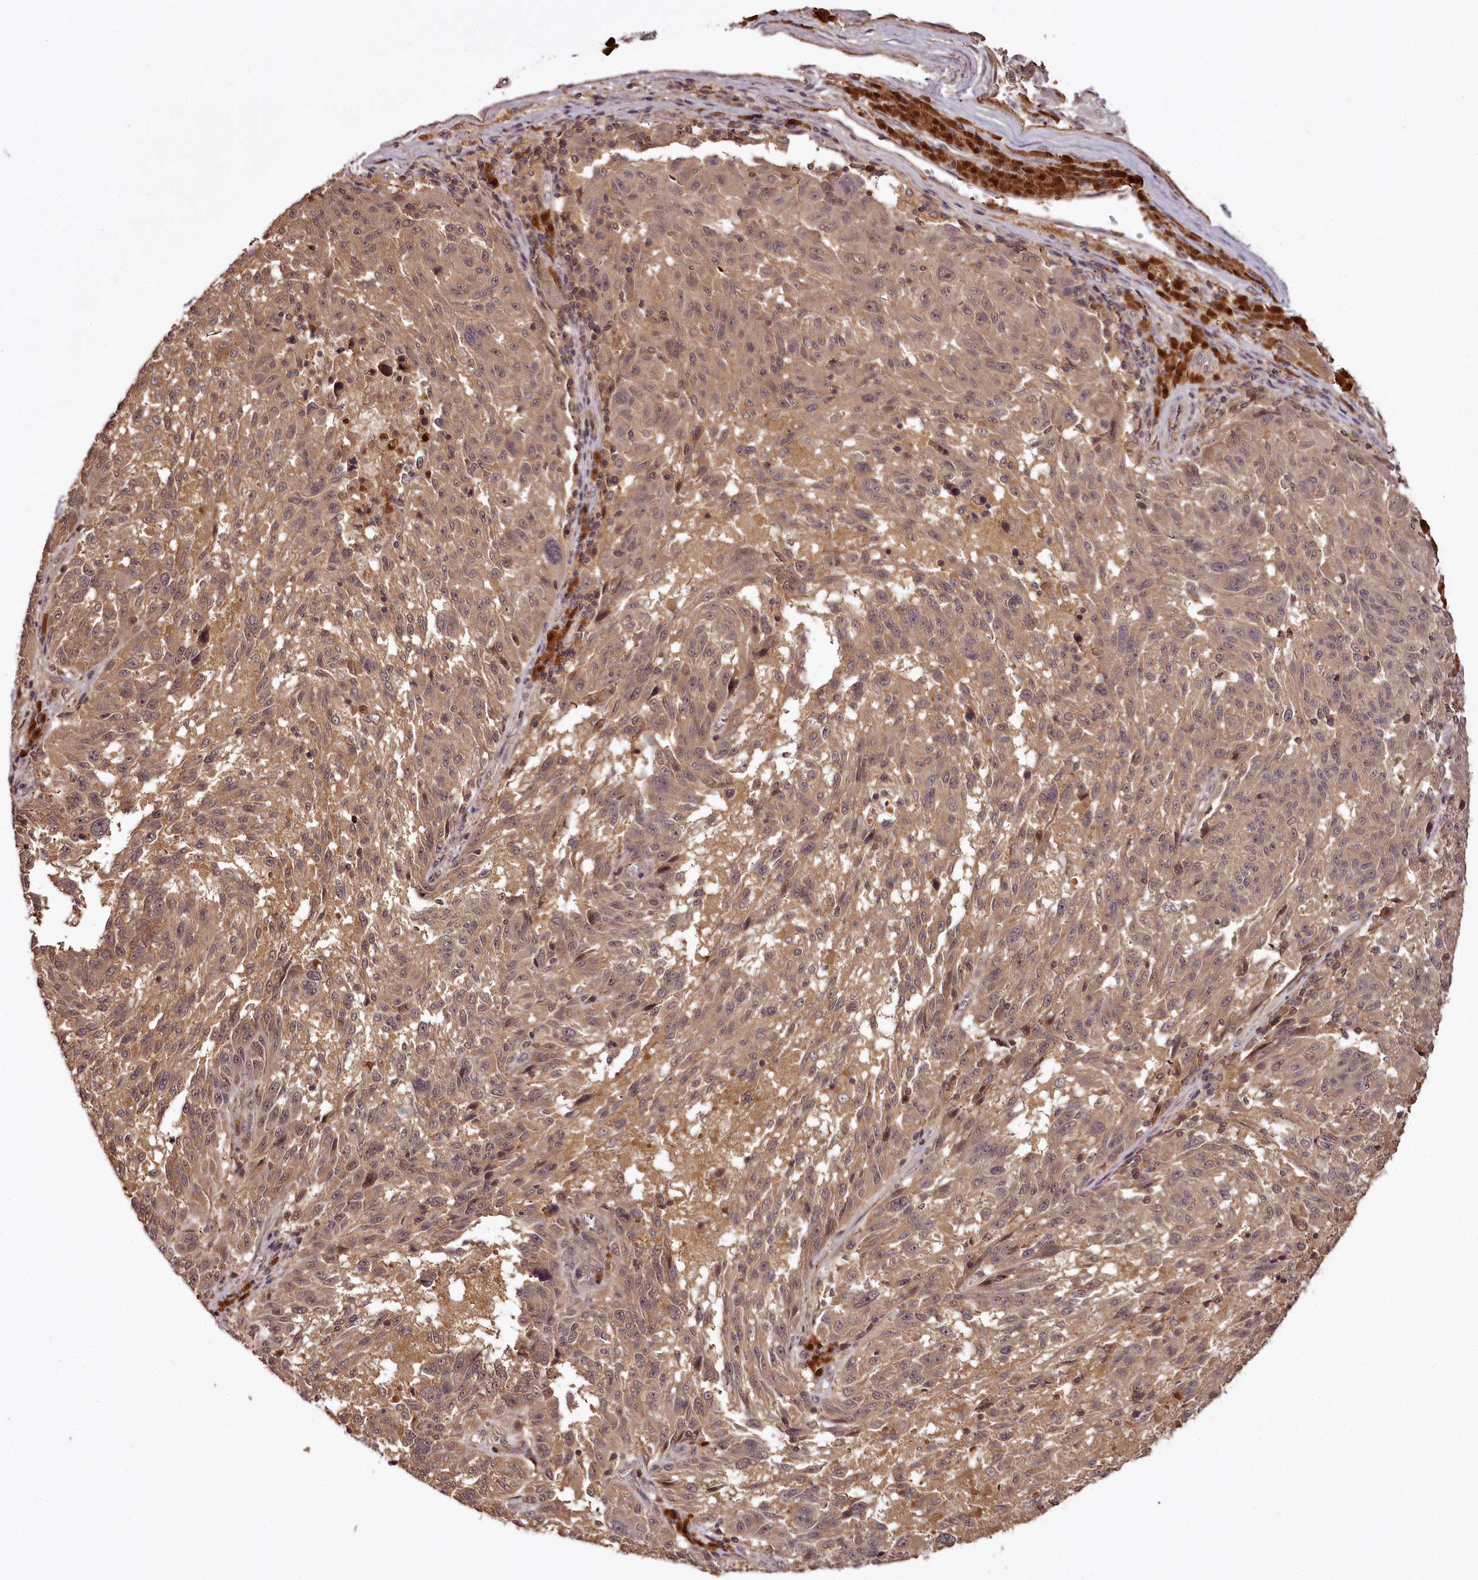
{"staining": {"intensity": "moderate", "quantity": ">75%", "location": "cytoplasmic/membranous"}, "tissue": "melanoma", "cell_type": "Tumor cells", "image_type": "cancer", "snomed": [{"axis": "morphology", "description": "Malignant melanoma, NOS"}, {"axis": "topography", "description": "Skin"}], "caption": "Tumor cells exhibit medium levels of moderate cytoplasmic/membranous positivity in approximately >75% of cells in melanoma.", "gene": "TTC12", "patient": {"sex": "male", "age": 53}}